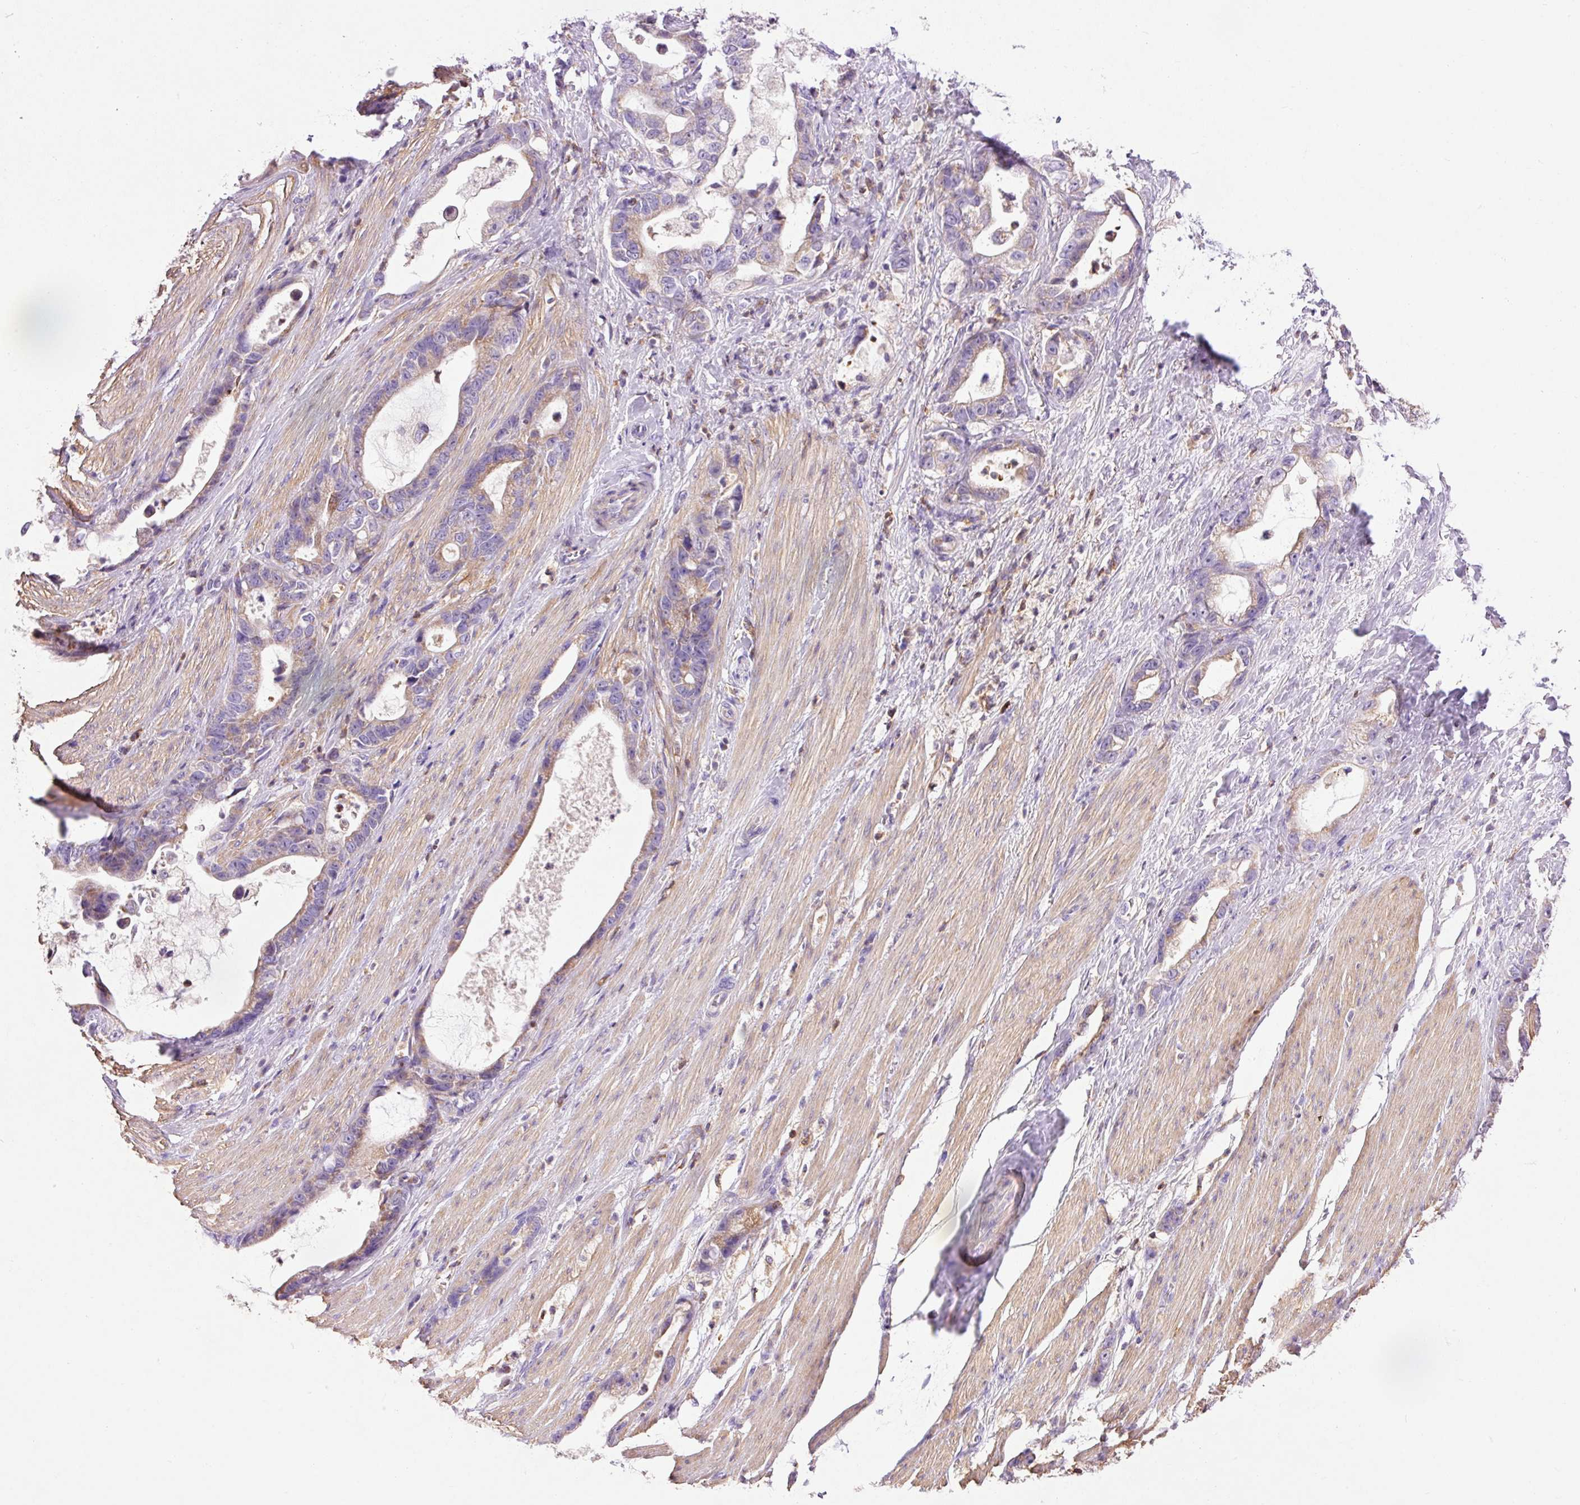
{"staining": {"intensity": "weak", "quantity": "25%-75%", "location": "cytoplasmic/membranous"}, "tissue": "stomach cancer", "cell_type": "Tumor cells", "image_type": "cancer", "snomed": [{"axis": "morphology", "description": "Adenocarcinoma, NOS"}, {"axis": "topography", "description": "Stomach"}], "caption": "DAB immunohistochemical staining of stomach cancer reveals weak cytoplasmic/membranous protein staining in approximately 25%-75% of tumor cells.", "gene": "IMMT", "patient": {"sex": "male", "age": 55}}